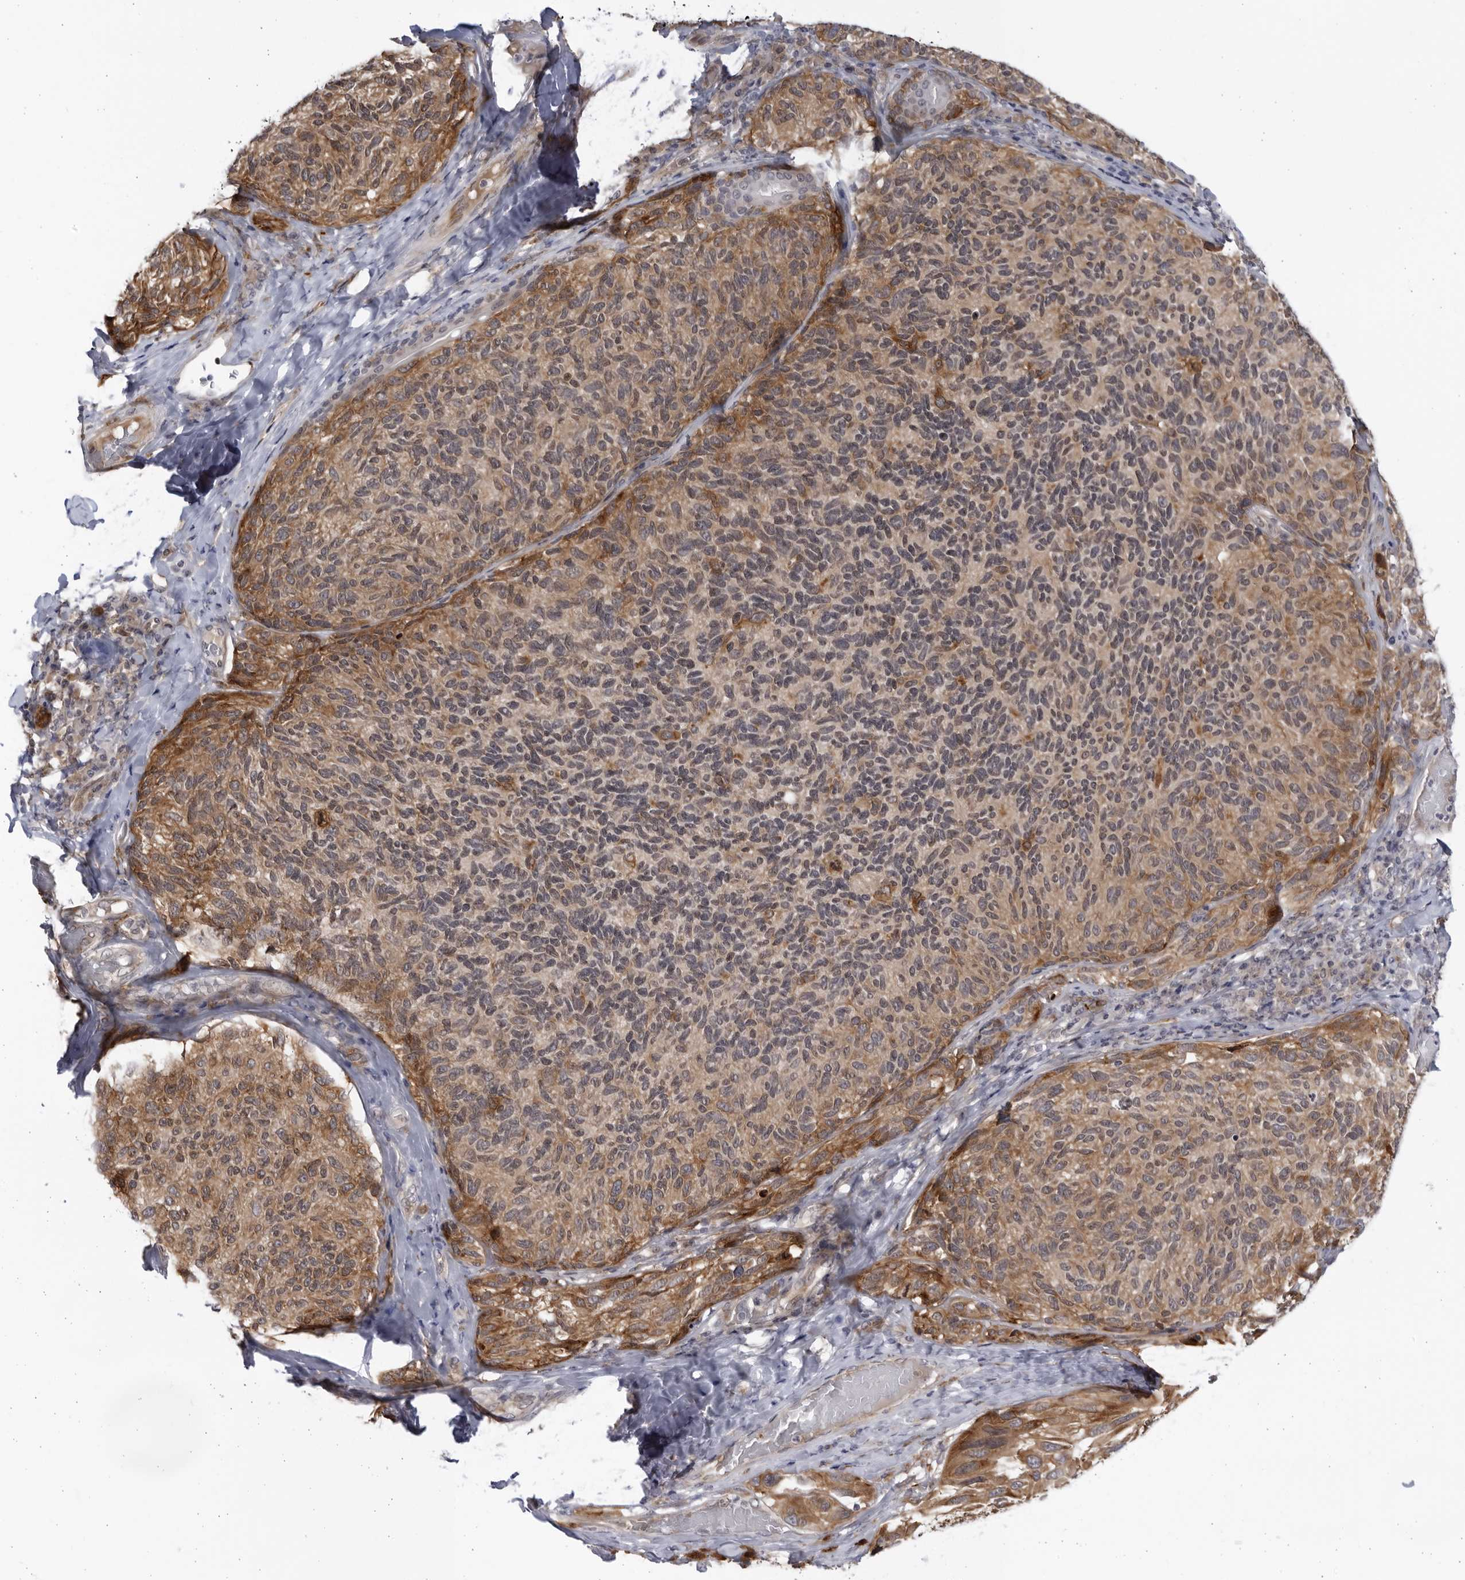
{"staining": {"intensity": "moderate", "quantity": ">75%", "location": "cytoplasmic/membranous"}, "tissue": "melanoma", "cell_type": "Tumor cells", "image_type": "cancer", "snomed": [{"axis": "morphology", "description": "Malignant melanoma, NOS"}, {"axis": "topography", "description": "Skin"}], "caption": "Protein positivity by immunohistochemistry exhibits moderate cytoplasmic/membranous staining in approximately >75% of tumor cells in malignant melanoma. Using DAB (3,3'-diaminobenzidine) (brown) and hematoxylin (blue) stains, captured at high magnification using brightfield microscopy.", "gene": "BMP2K", "patient": {"sex": "female", "age": 73}}